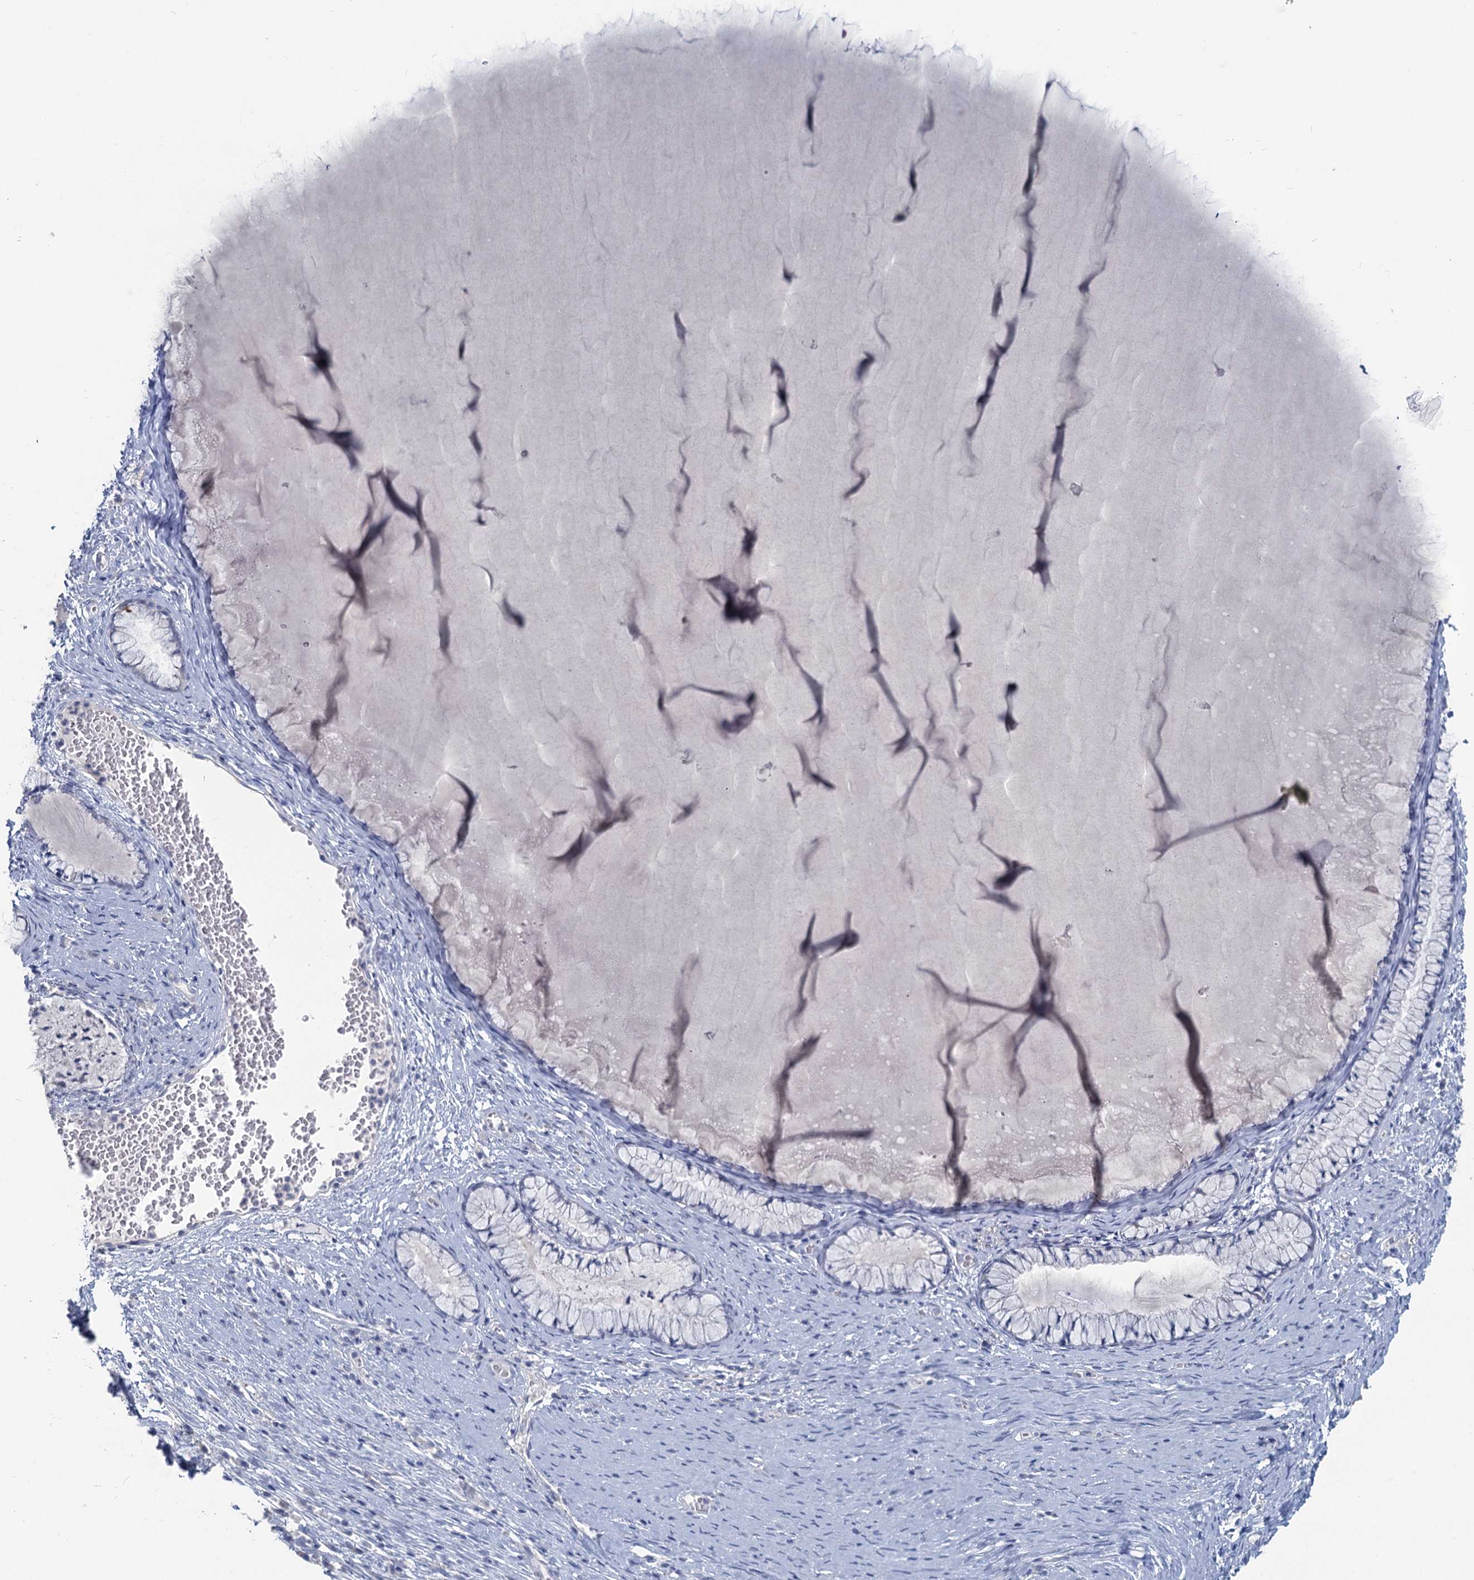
{"staining": {"intensity": "negative", "quantity": "none", "location": "none"}, "tissue": "cervix", "cell_type": "Glandular cells", "image_type": "normal", "snomed": [{"axis": "morphology", "description": "Normal tissue, NOS"}, {"axis": "topography", "description": "Cervix"}], "caption": "This is an IHC micrograph of normal human cervix. There is no positivity in glandular cells.", "gene": "CHGA", "patient": {"sex": "female", "age": 42}}